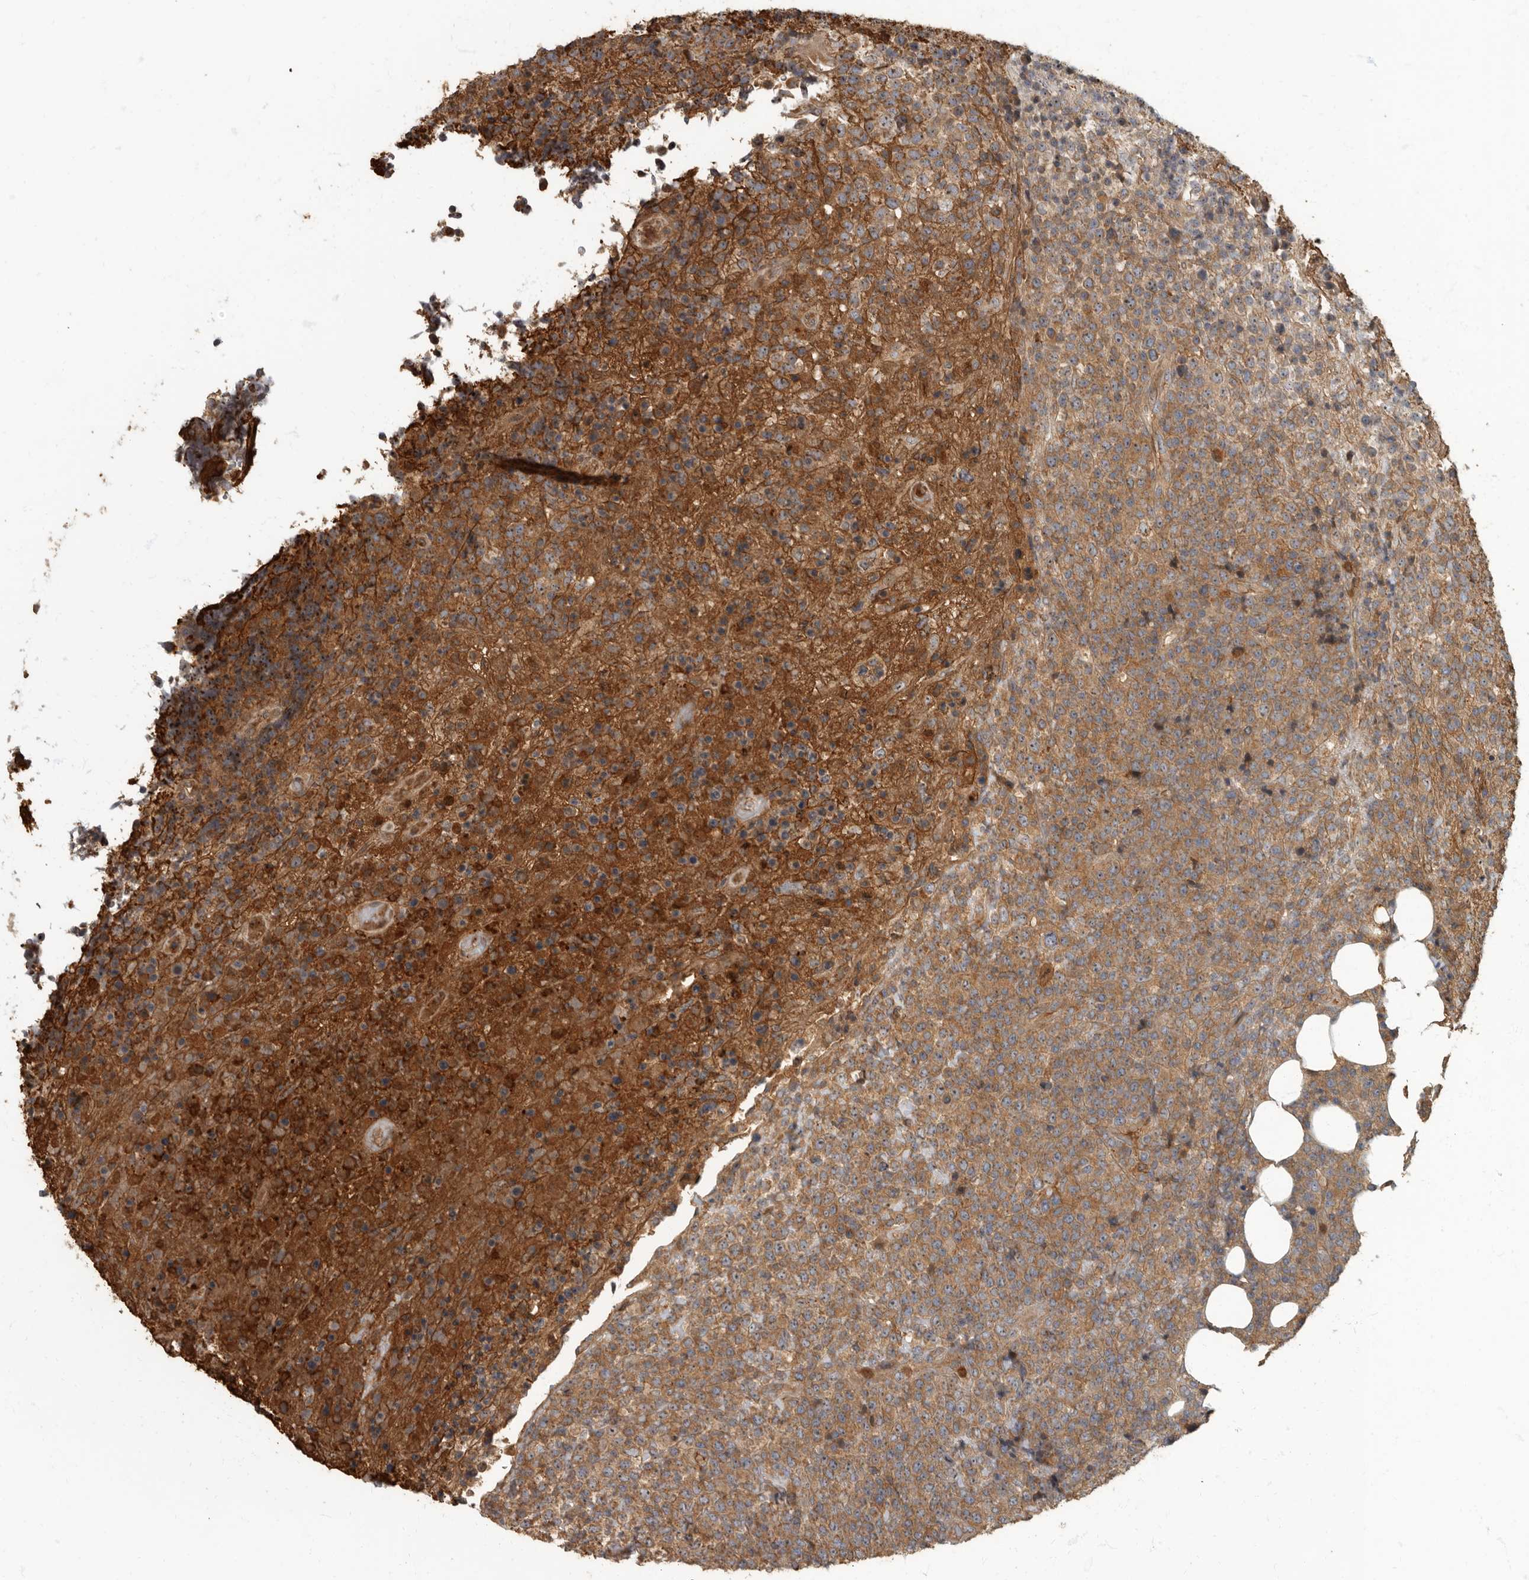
{"staining": {"intensity": "strong", "quantity": ">75%", "location": "cytoplasmic/membranous"}, "tissue": "lymphoma", "cell_type": "Tumor cells", "image_type": "cancer", "snomed": [{"axis": "morphology", "description": "Malignant lymphoma, non-Hodgkin's type, High grade"}, {"axis": "topography", "description": "Lymph node"}], "caption": "This micrograph exhibits lymphoma stained with immunohistochemistry (IHC) to label a protein in brown. The cytoplasmic/membranous of tumor cells show strong positivity for the protein. Nuclei are counter-stained blue.", "gene": "DAAM1", "patient": {"sex": "male", "age": 13}}